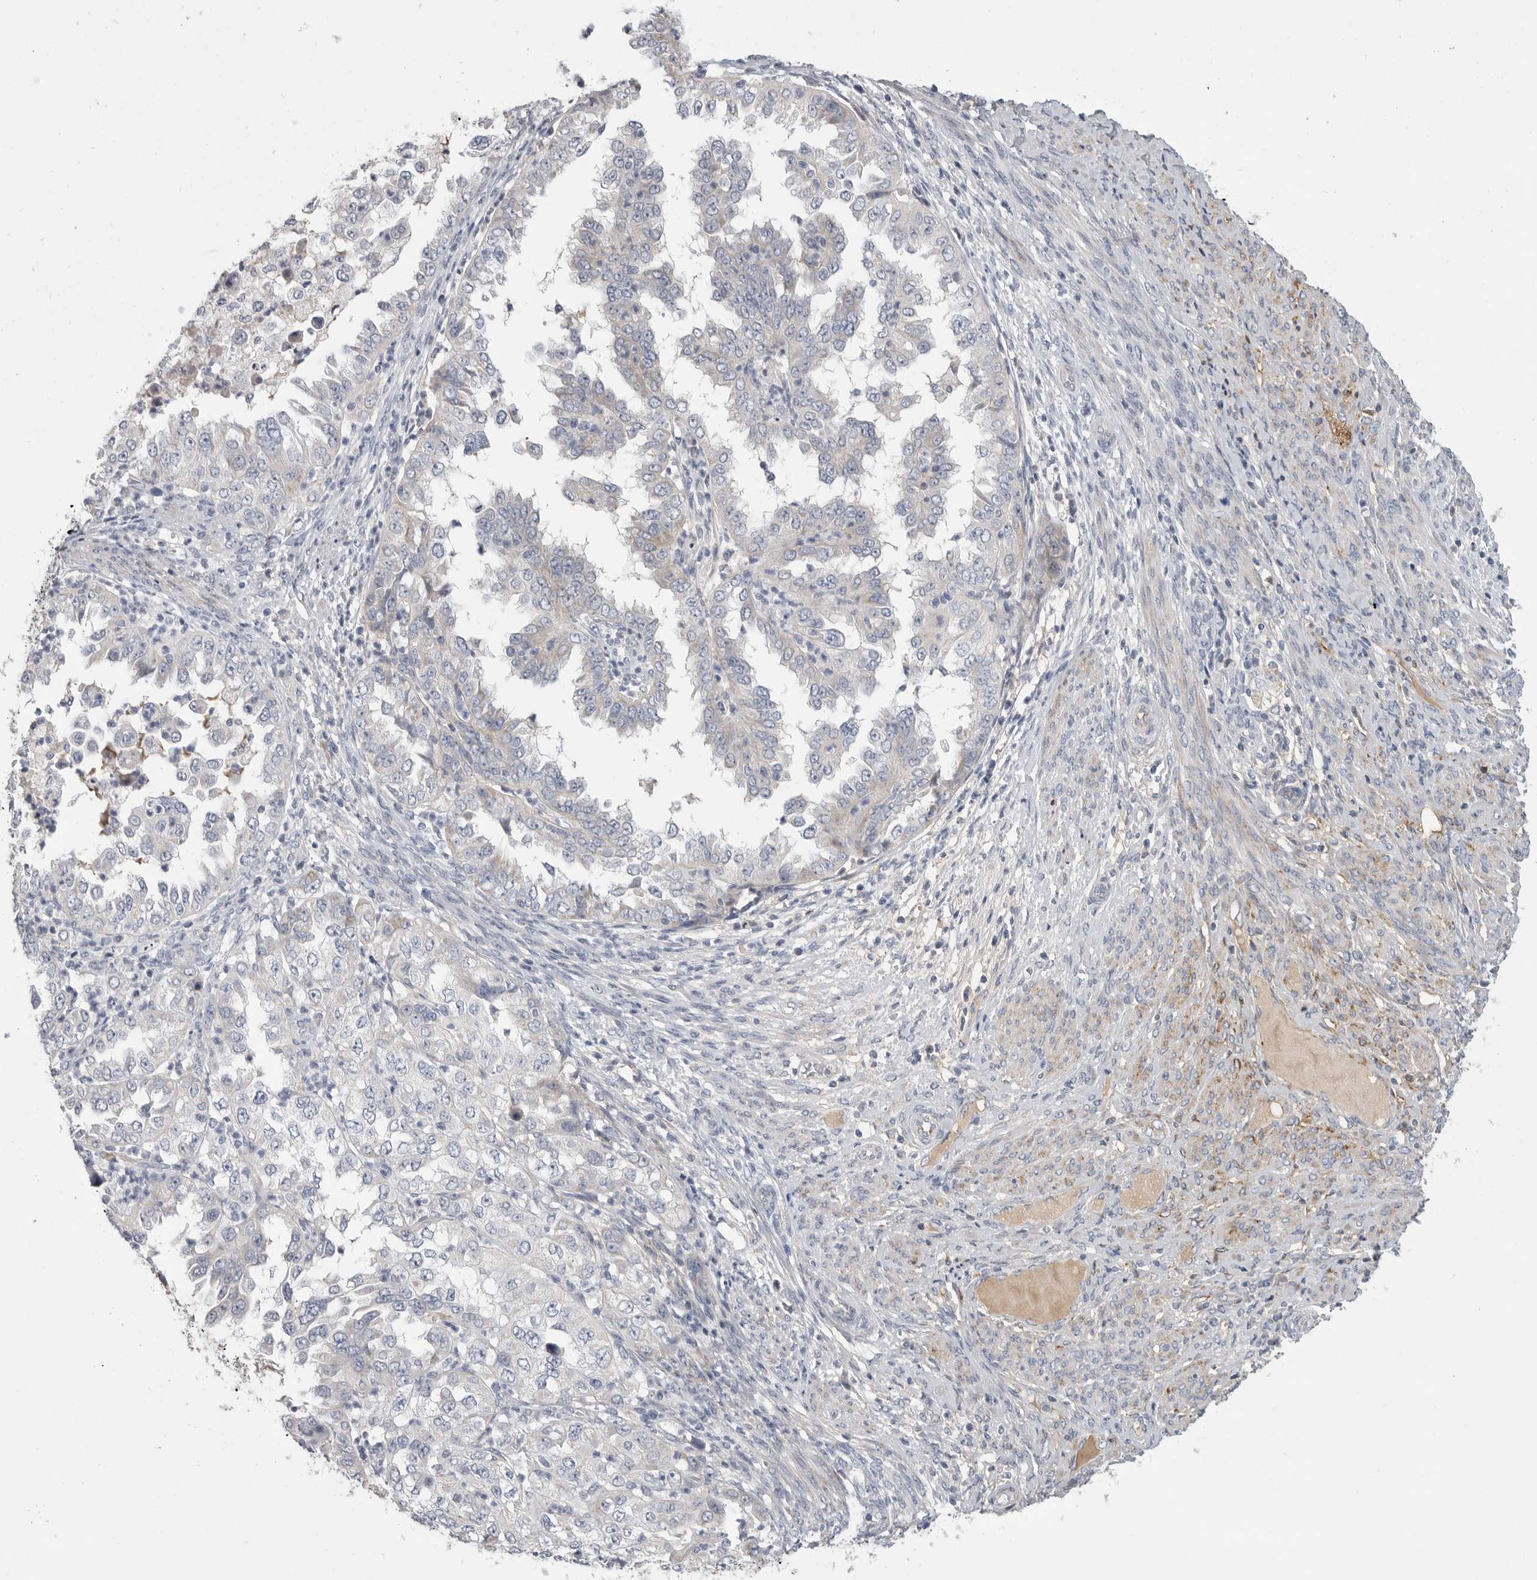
{"staining": {"intensity": "negative", "quantity": "none", "location": "none"}, "tissue": "endometrial cancer", "cell_type": "Tumor cells", "image_type": "cancer", "snomed": [{"axis": "morphology", "description": "Adenocarcinoma, NOS"}, {"axis": "topography", "description": "Endometrium"}], "caption": "DAB immunohistochemical staining of adenocarcinoma (endometrial) displays no significant positivity in tumor cells.", "gene": "SDC3", "patient": {"sex": "female", "age": 85}}